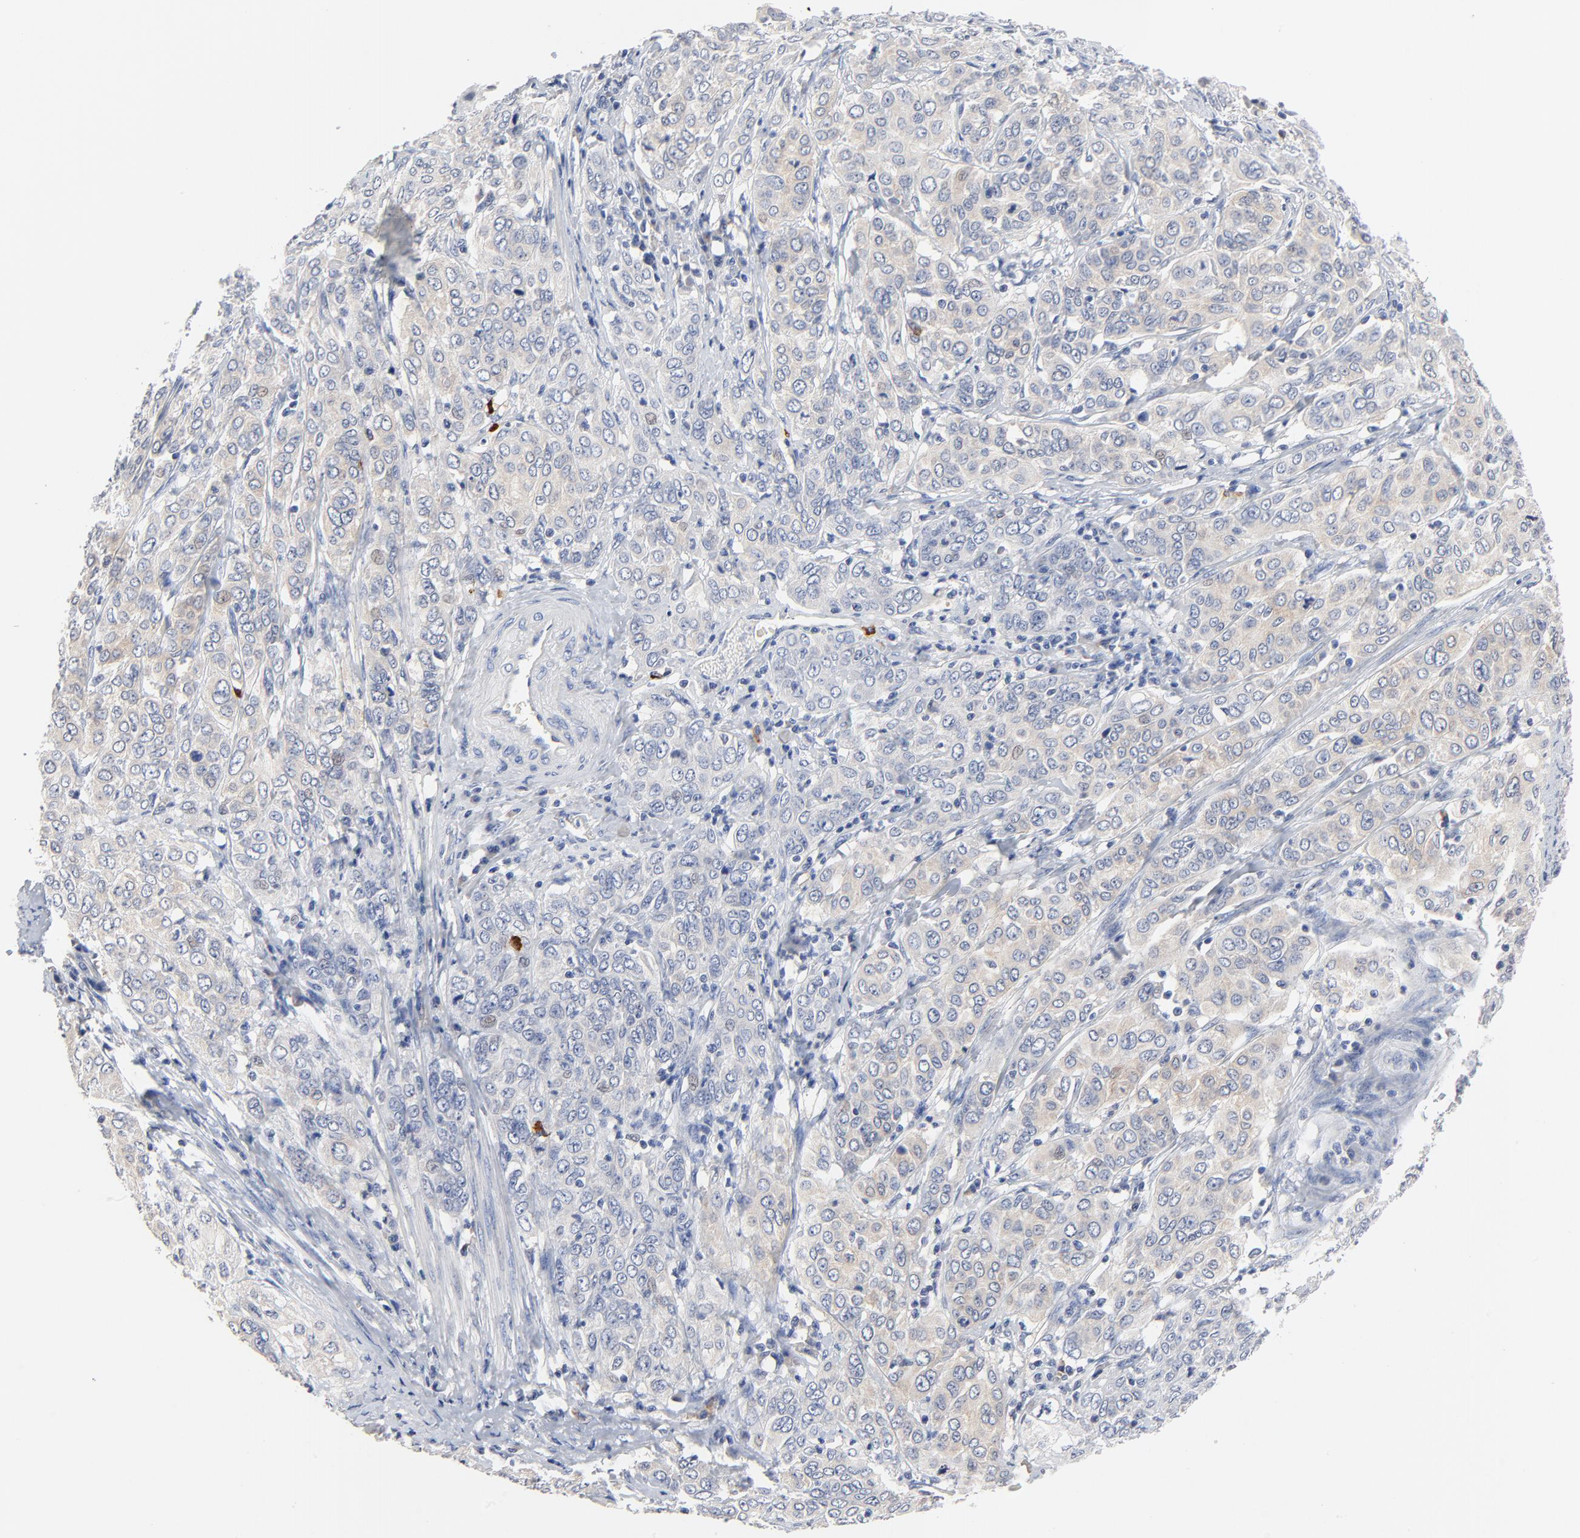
{"staining": {"intensity": "weak", "quantity": ">75%", "location": "cytoplasmic/membranous"}, "tissue": "cervical cancer", "cell_type": "Tumor cells", "image_type": "cancer", "snomed": [{"axis": "morphology", "description": "Squamous cell carcinoma, NOS"}, {"axis": "topography", "description": "Cervix"}], "caption": "Cervical cancer (squamous cell carcinoma) stained for a protein (brown) exhibits weak cytoplasmic/membranous positive positivity in about >75% of tumor cells.", "gene": "FBXL5", "patient": {"sex": "female", "age": 38}}